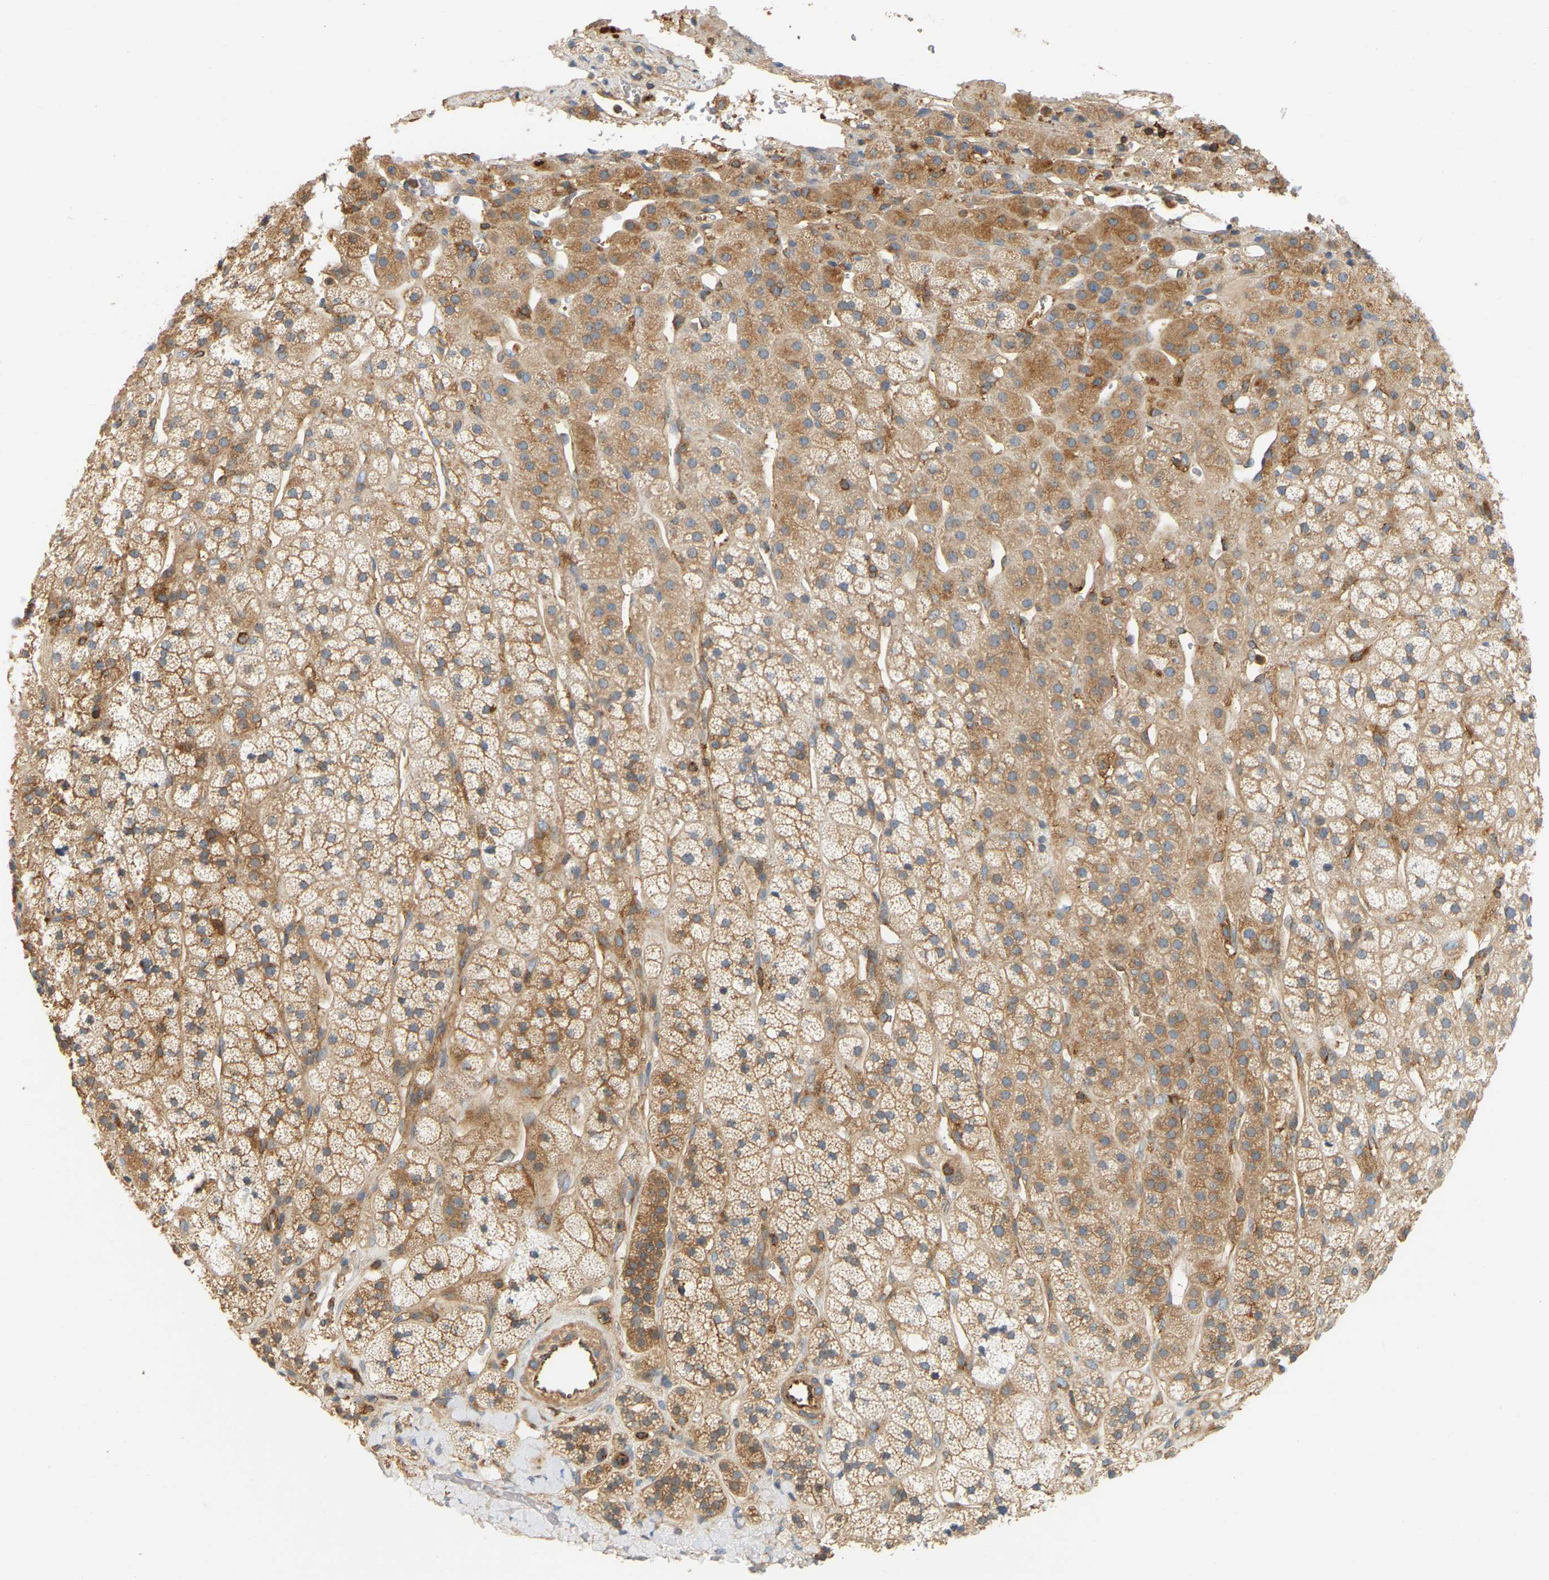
{"staining": {"intensity": "moderate", "quantity": ">75%", "location": "cytoplasmic/membranous"}, "tissue": "adrenal gland", "cell_type": "Glandular cells", "image_type": "normal", "snomed": [{"axis": "morphology", "description": "Normal tissue, NOS"}, {"axis": "topography", "description": "Adrenal gland"}], "caption": "Immunohistochemistry (IHC) histopathology image of normal adrenal gland stained for a protein (brown), which demonstrates medium levels of moderate cytoplasmic/membranous staining in approximately >75% of glandular cells.", "gene": "AKAP13", "patient": {"sex": "male", "age": 56}}